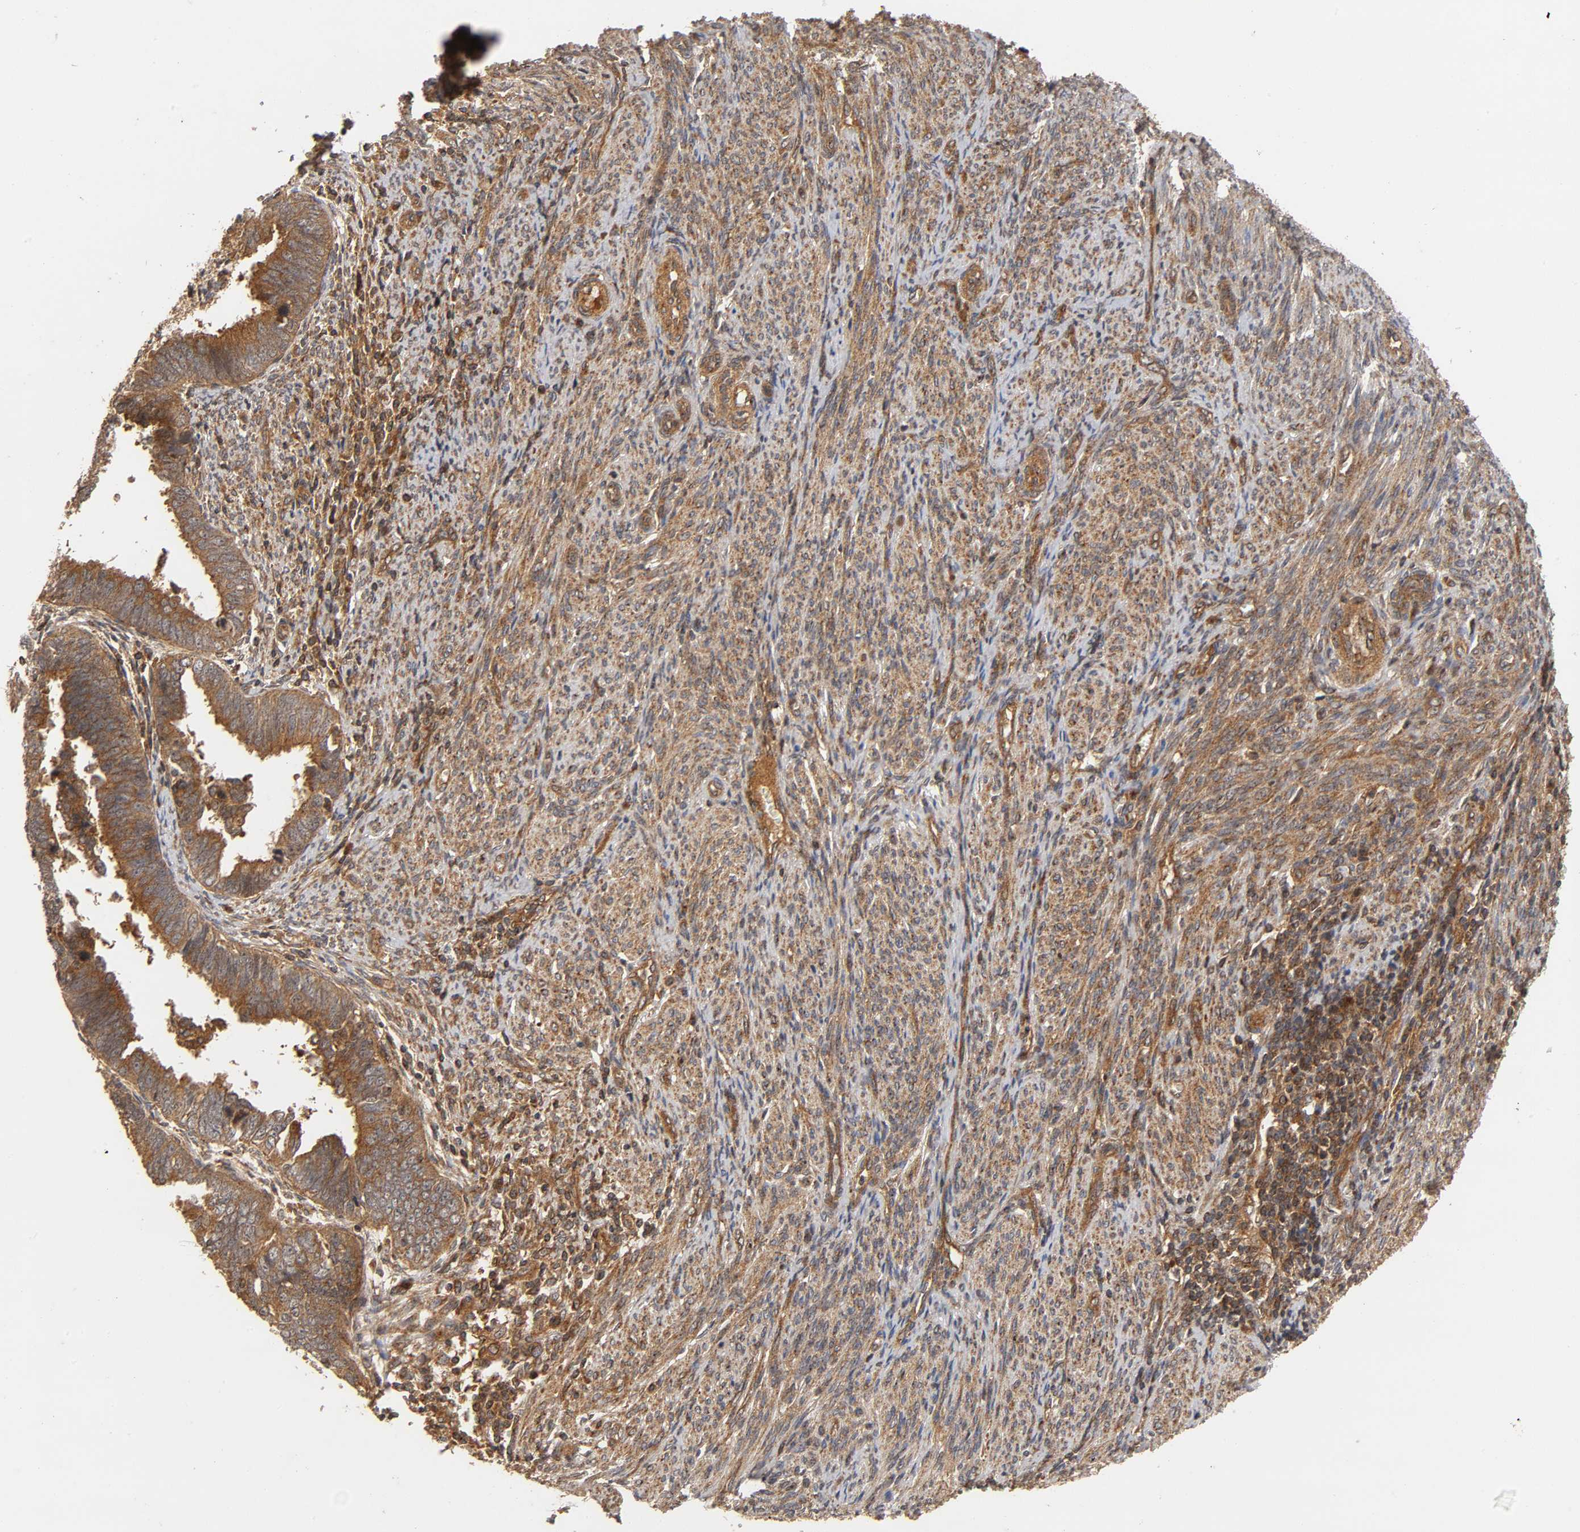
{"staining": {"intensity": "strong", "quantity": ">75%", "location": "cytoplasmic/membranous"}, "tissue": "endometrial cancer", "cell_type": "Tumor cells", "image_type": "cancer", "snomed": [{"axis": "morphology", "description": "Adenocarcinoma, NOS"}, {"axis": "topography", "description": "Endometrium"}], "caption": "Strong cytoplasmic/membranous staining is seen in about >75% of tumor cells in endometrial cancer (adenocarcinoma).", "gene": "IKBKB", "patient": {"sex": "female", "age": 75}}